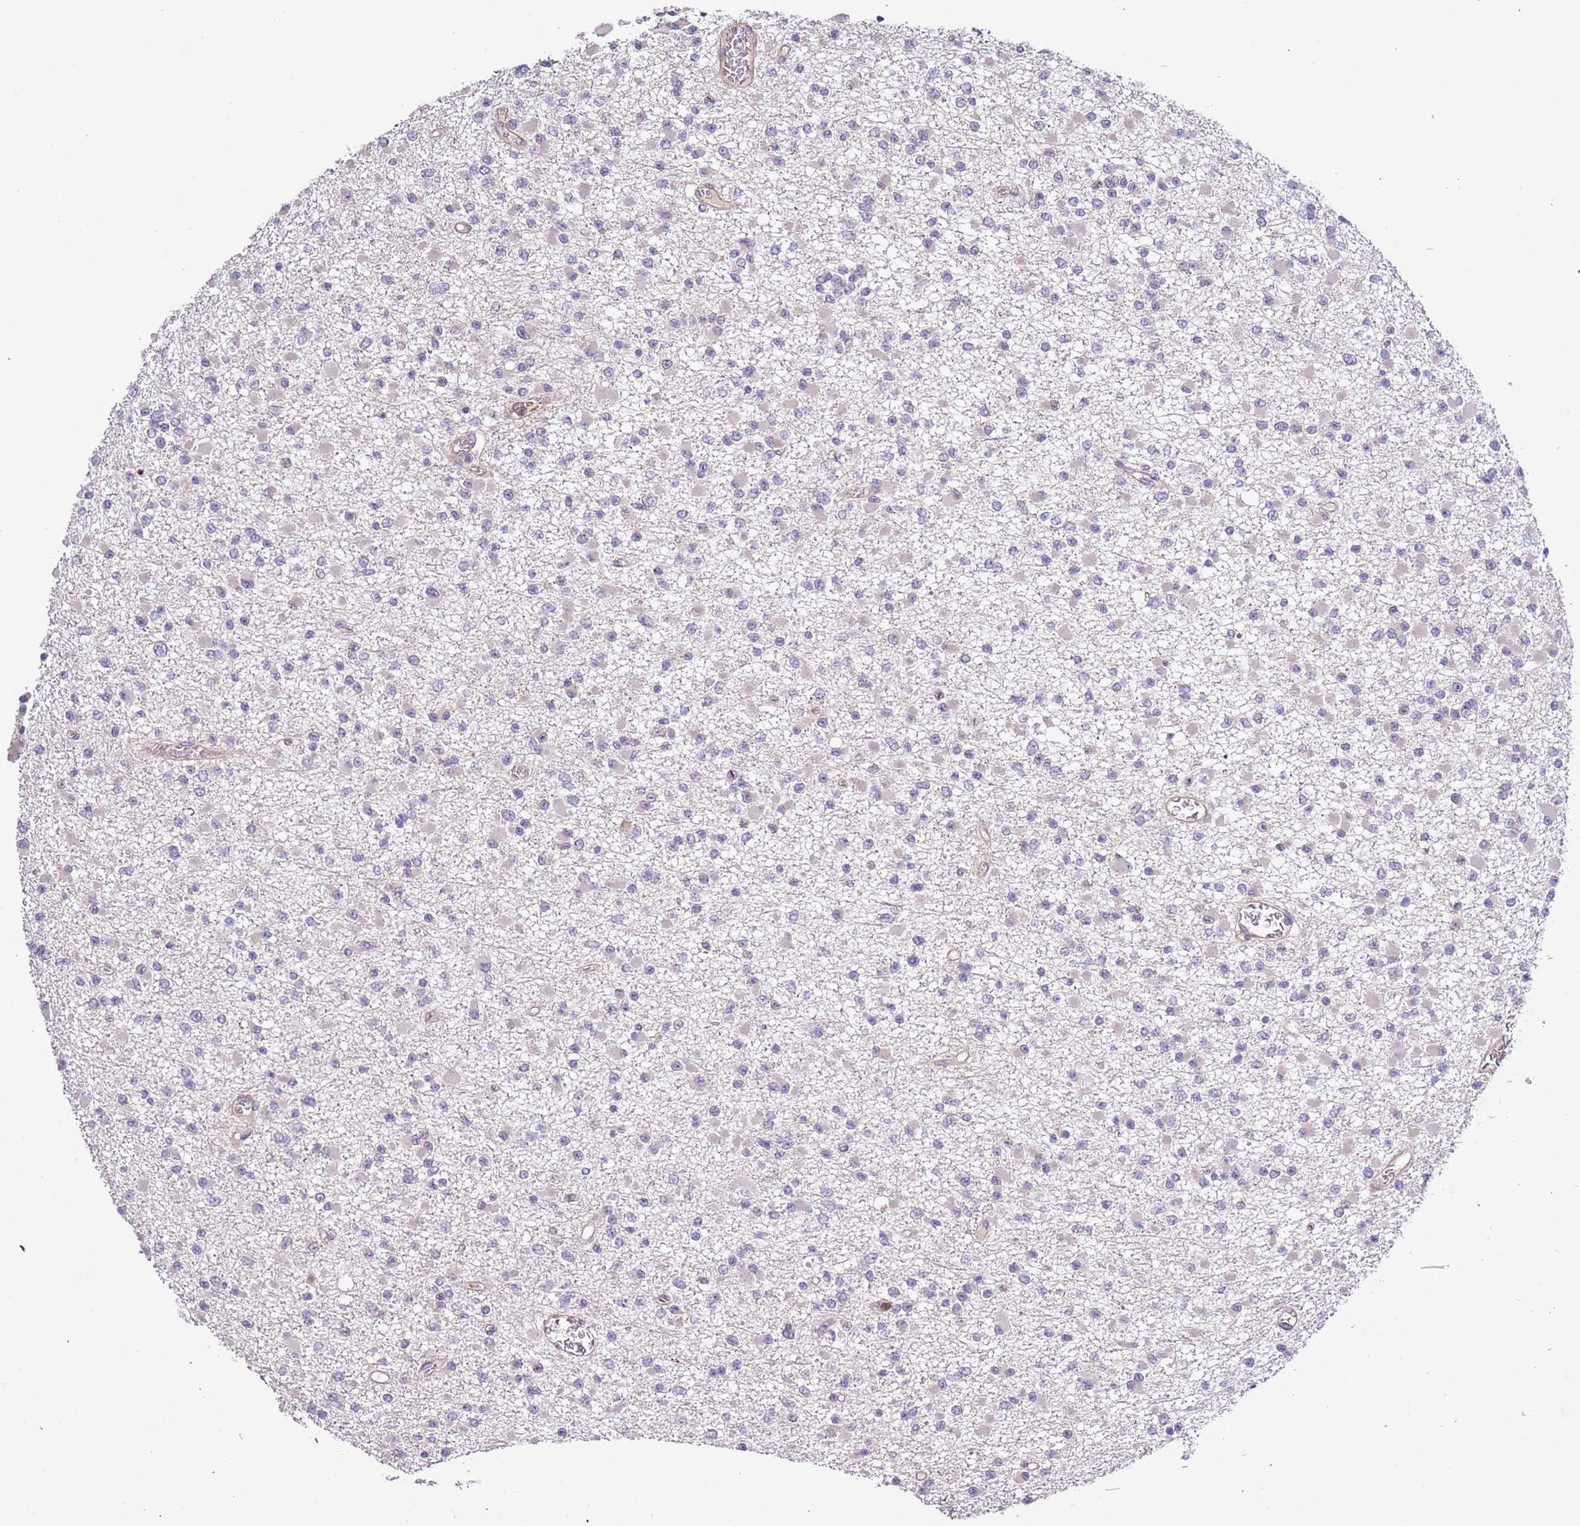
{"staining": {"intensity": "negative", "quantity": "none", "location": "none"}, "tissue": "glioma", "cell_type": "Tumor cells", "image_type": "cancer", "snomed": [{"axis": "morphology", "description": "Glioma, malignant, Low grade"}, {"axis": "topography", "description": "Brain"}], "caption": "Low-grade glioma (malignant) was stained to show a protein in brown. There is no significant expression in tumor cells.", "gene": "LAMB4", "patient": {"sex": "female", "age": 22}}